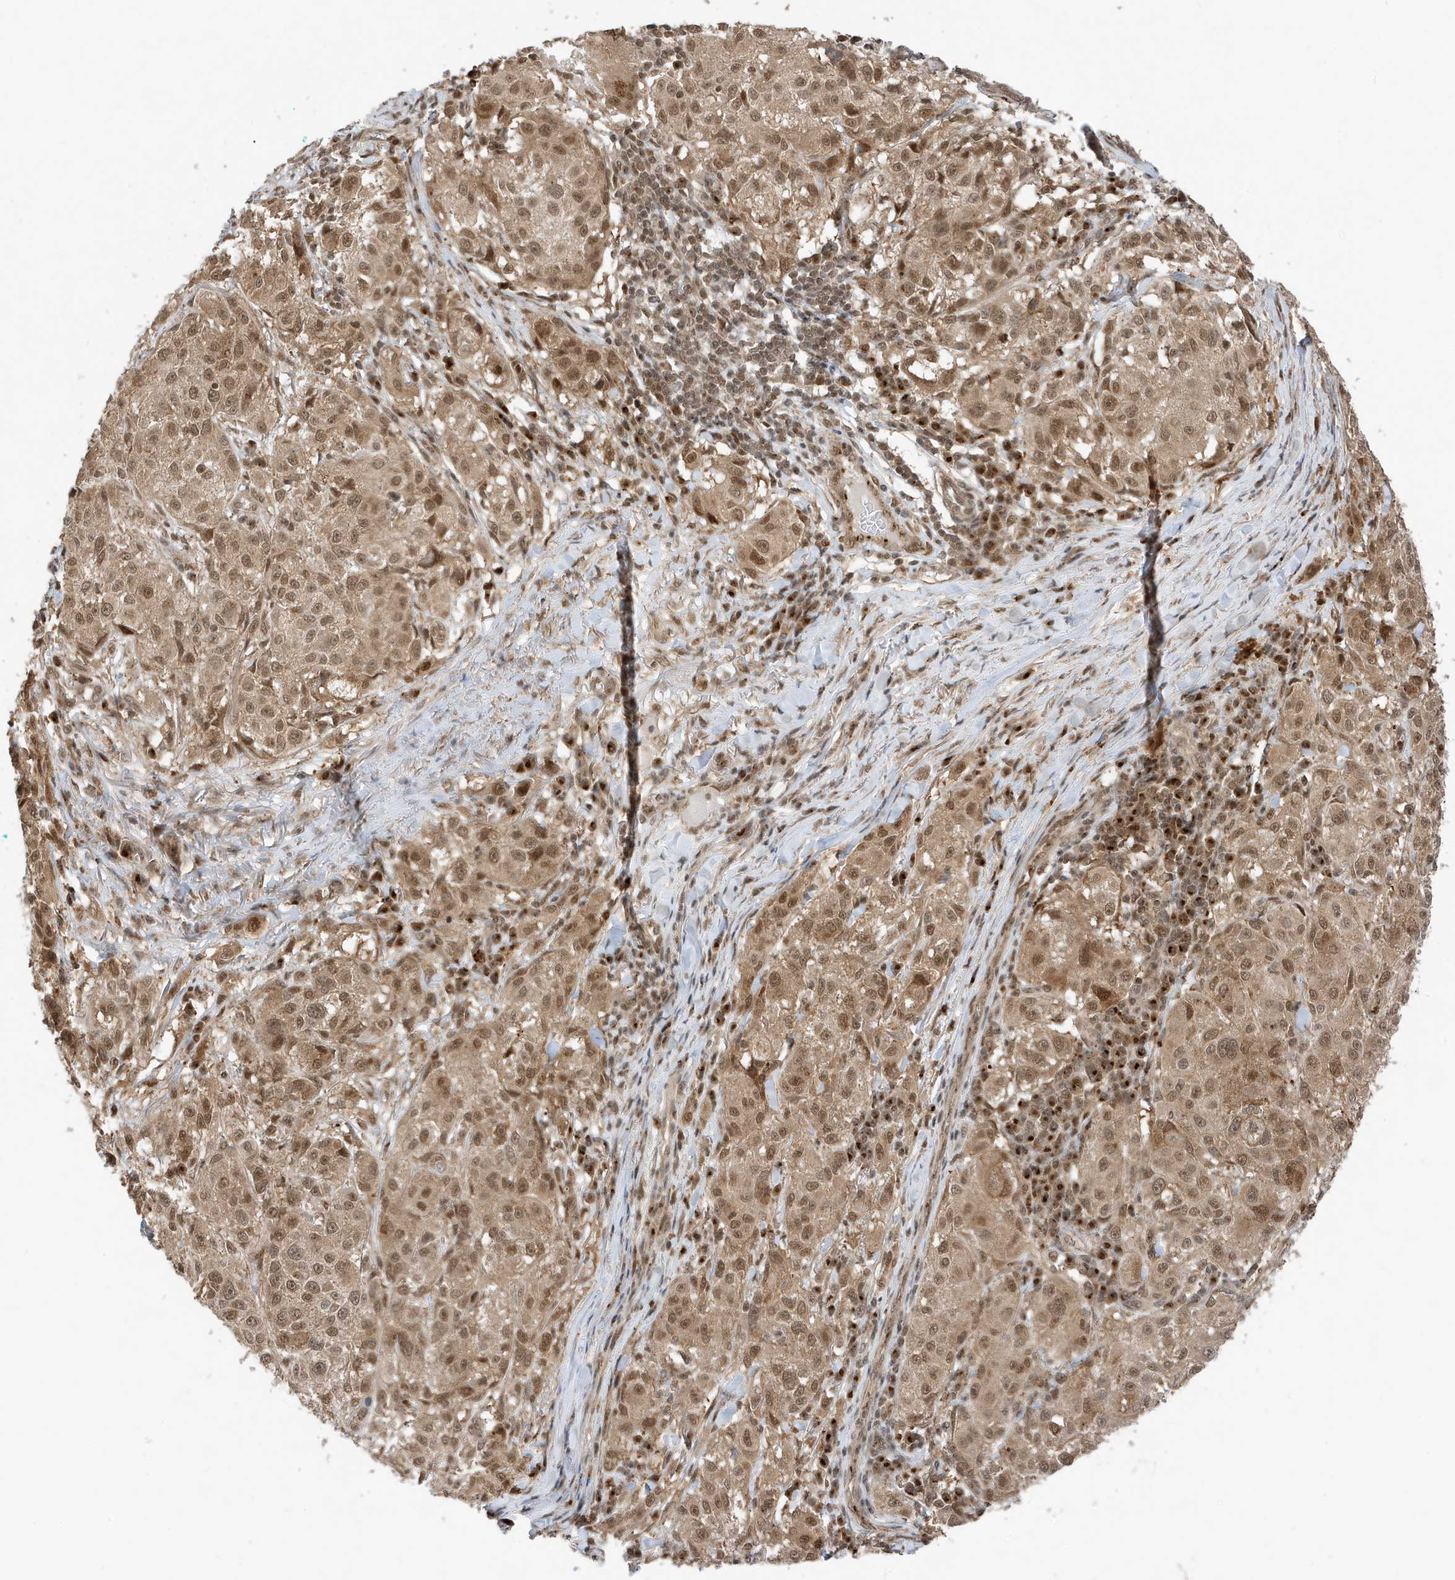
{"staining": {"intensity": "moderate", "quantity": ">75%", "location": "cytoplasmic/membranous,nuclear"}, "tissue": "melanoma", "cell_type": "Tumor cells", "image_type": "cancer", "snomed": [{"axis": "morphology", "description": "Necrosis, NOS"}, {"axis": "morphology", "description": "Malignant melanoma, NOS"}, {"axis": "topography", "description": "Skin"}], "caption": "Immunohistochemical staining of human melanoma demonstrates moderate cytoplasmic/membranous and nuclear protein expression in about >75% of tumor cells.", "gene": "MAST3", "patient": {"sex": "female", "age": 87}}